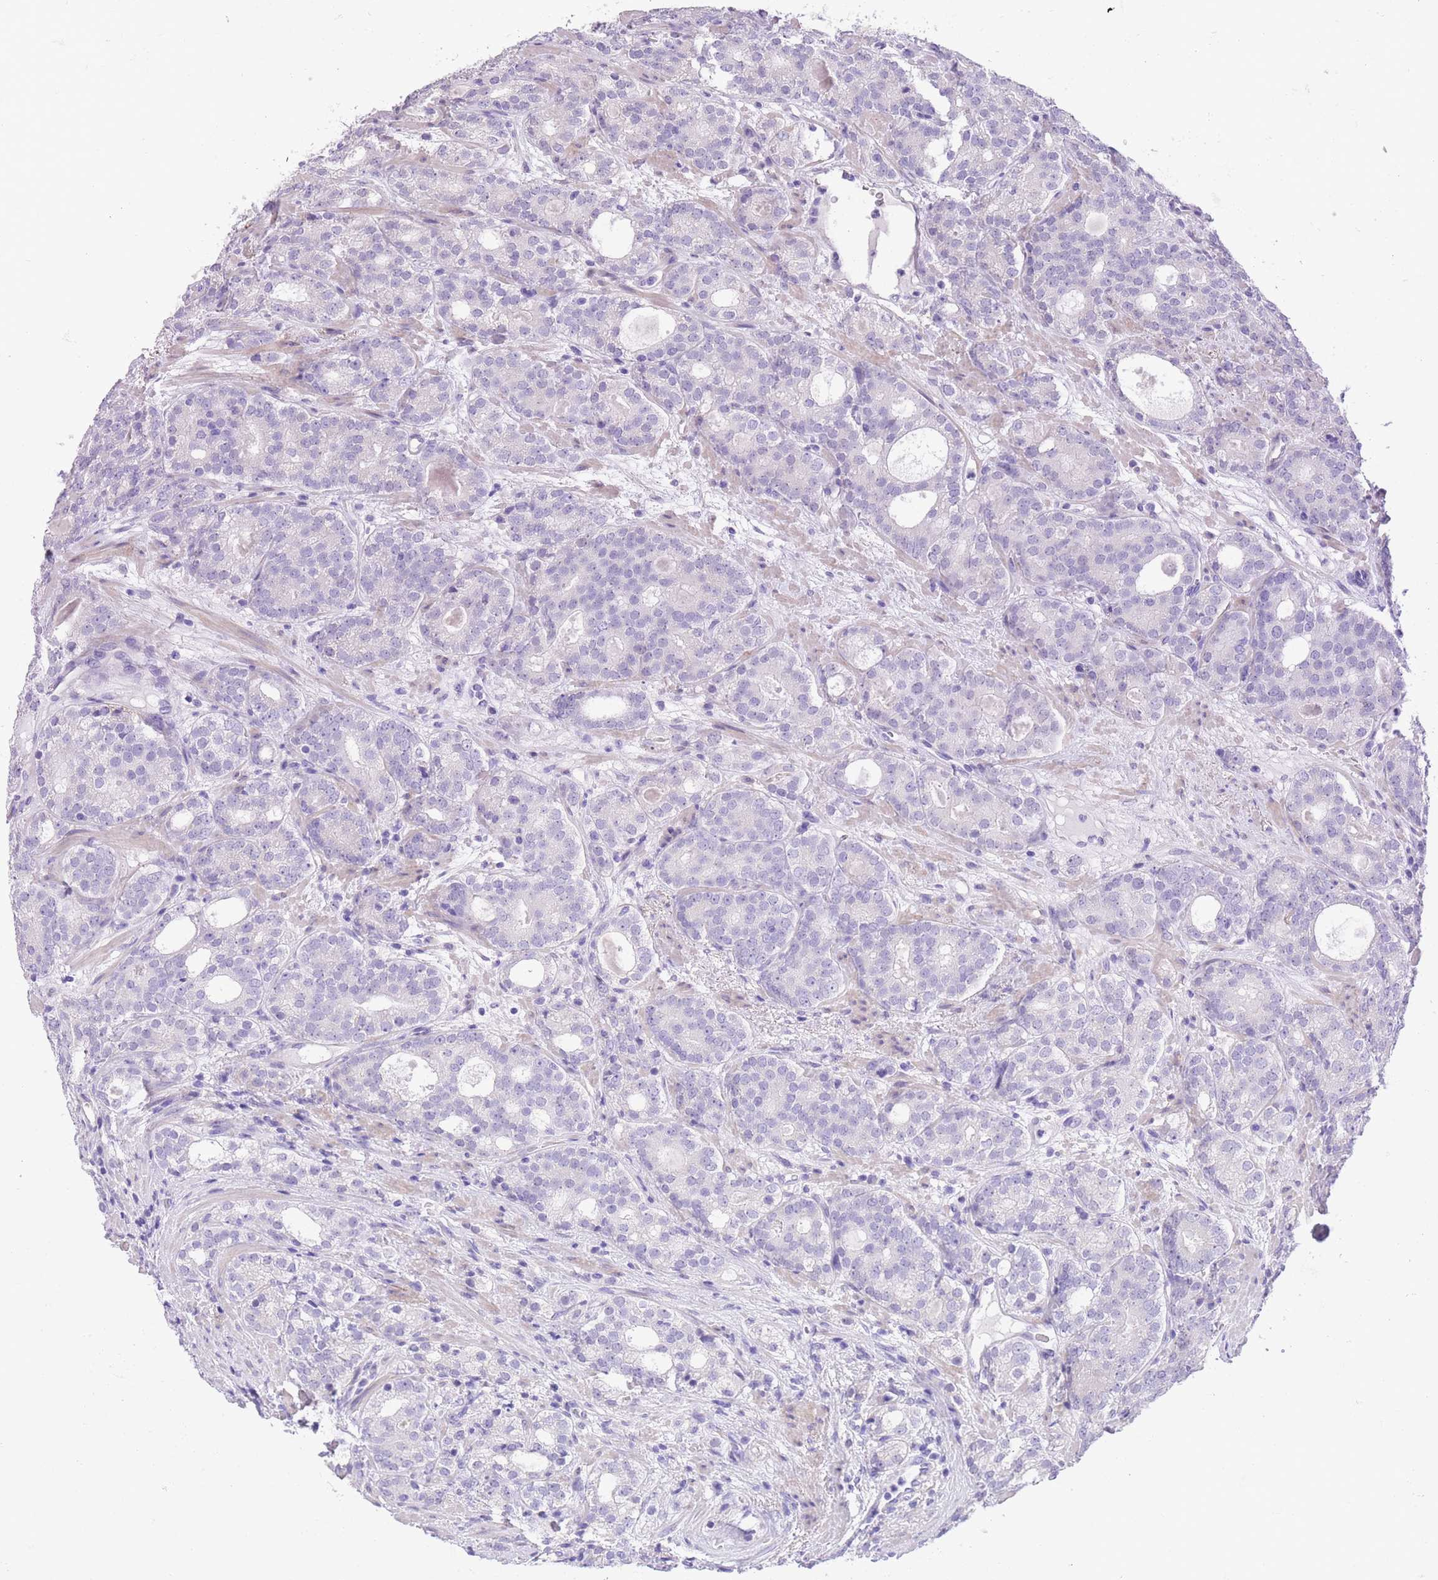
{"staining": {"intensity": "negative", "quantity": "none", "location": "none"}, "tissue": "prostate cancer", "cell_type": "Tumor cells", "image_type": "cancer", "snomed": [{"axis": "morphology", "description": "Adenocarcinoma, High grade"}, {"axis": "topography", "description": "Prostate"}], "caption": "There is no significant positivity in tumor cells of prostate cancer.", "gene": "RAI2", "patient": {"sex": "male", "age": 64}}